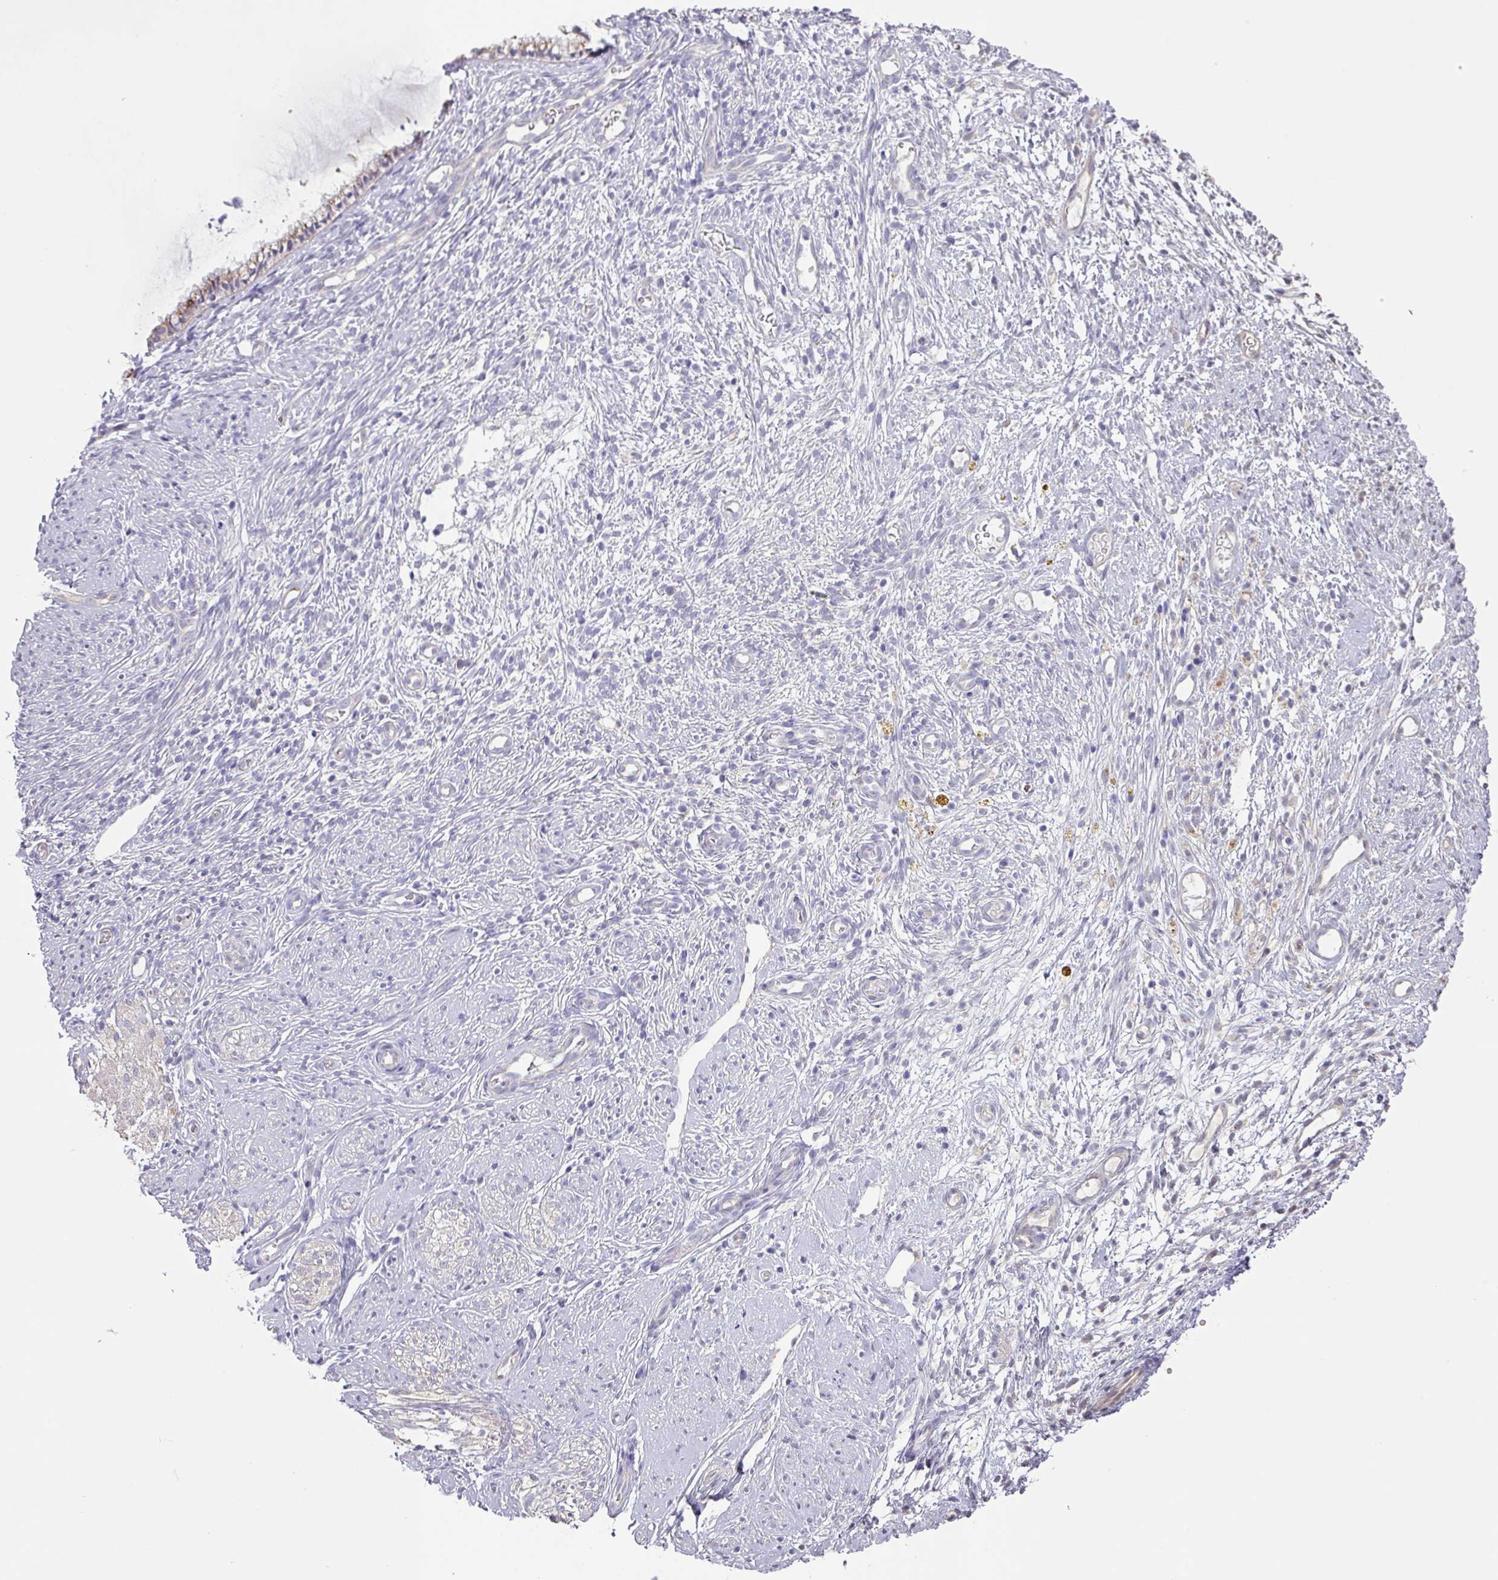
{"staining": {"intensity": "weak", "quantity": "25%-75%", "location": "cytoplasmic/membranous"}, "tissue": "cervix", "cell_type": "Glandular cells", "image_type": "normal", "snomed": [{"axis": "morphology", "description": "Normal tissue, NOS"}, {"axis": "topography", "description": "Cervix"}], "caption": "Immunohistochemical staining of benign cervix exhibits weak cytoplasmic/membranous protein expression in approximately 25%-75% of glandular cells.", "gene": "GALNT12", "patient": {"sex": "female", "age": 76}}